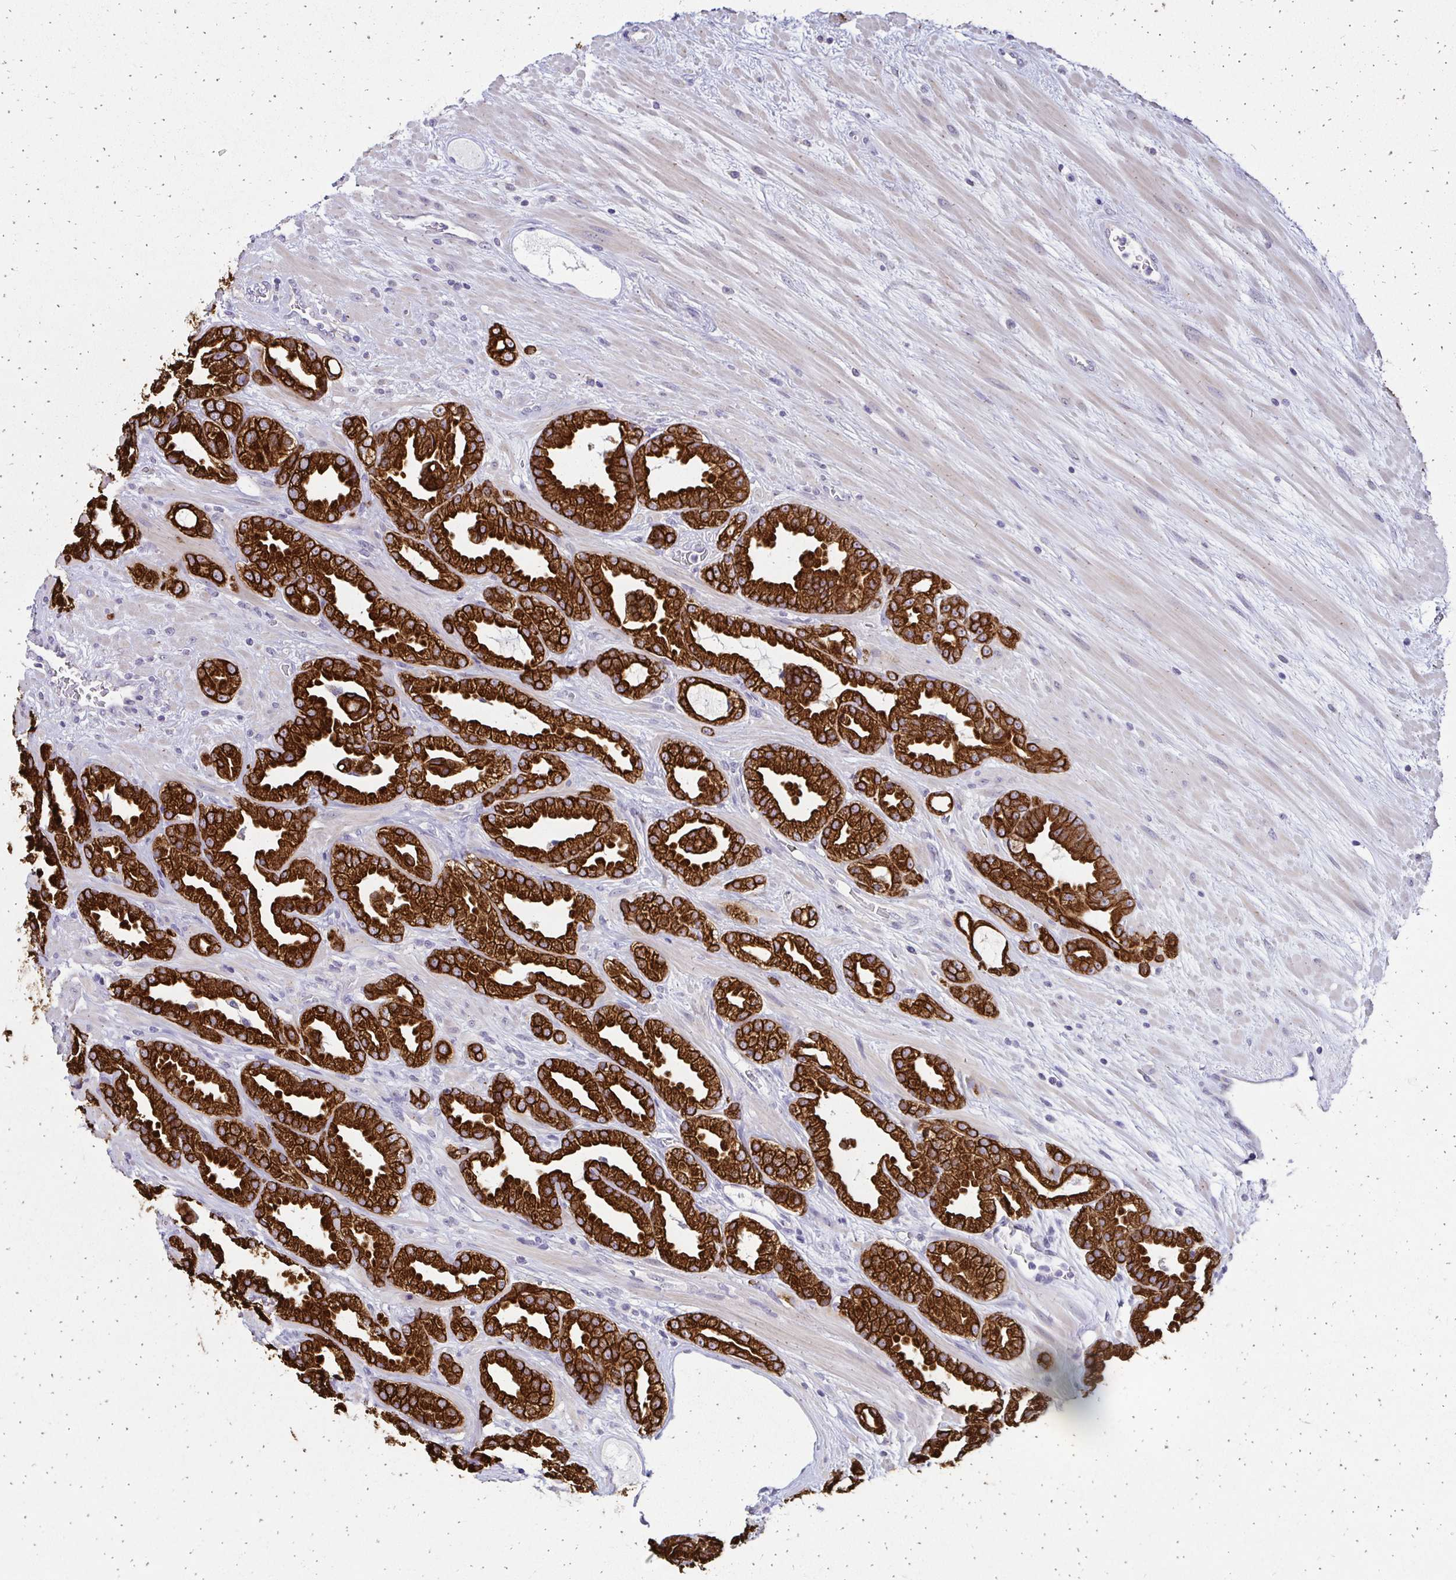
{"staining": {"intensity": "strong", "quantity": ">75%", "location": "cytoplasmic/membranous"}, "tissue": "prostate cancer", "cell_type": "Tumor cells", "image_type": "cancer", "snomed": [{"axis": "morphology", "description": "Adenocarcinoma, Low grade"}, {"axis": "topography", "description": "Prostate"}], "caption": "Brown immunohistochemical staining in human prostate cancer (adenocarcinoma (low-grade)) shows strong cytoplasmic/membranous expression in approximately >75% of tumor cells.", "gene": "C1QTNF2", "patient": {"sex": "male", "age": 61}}